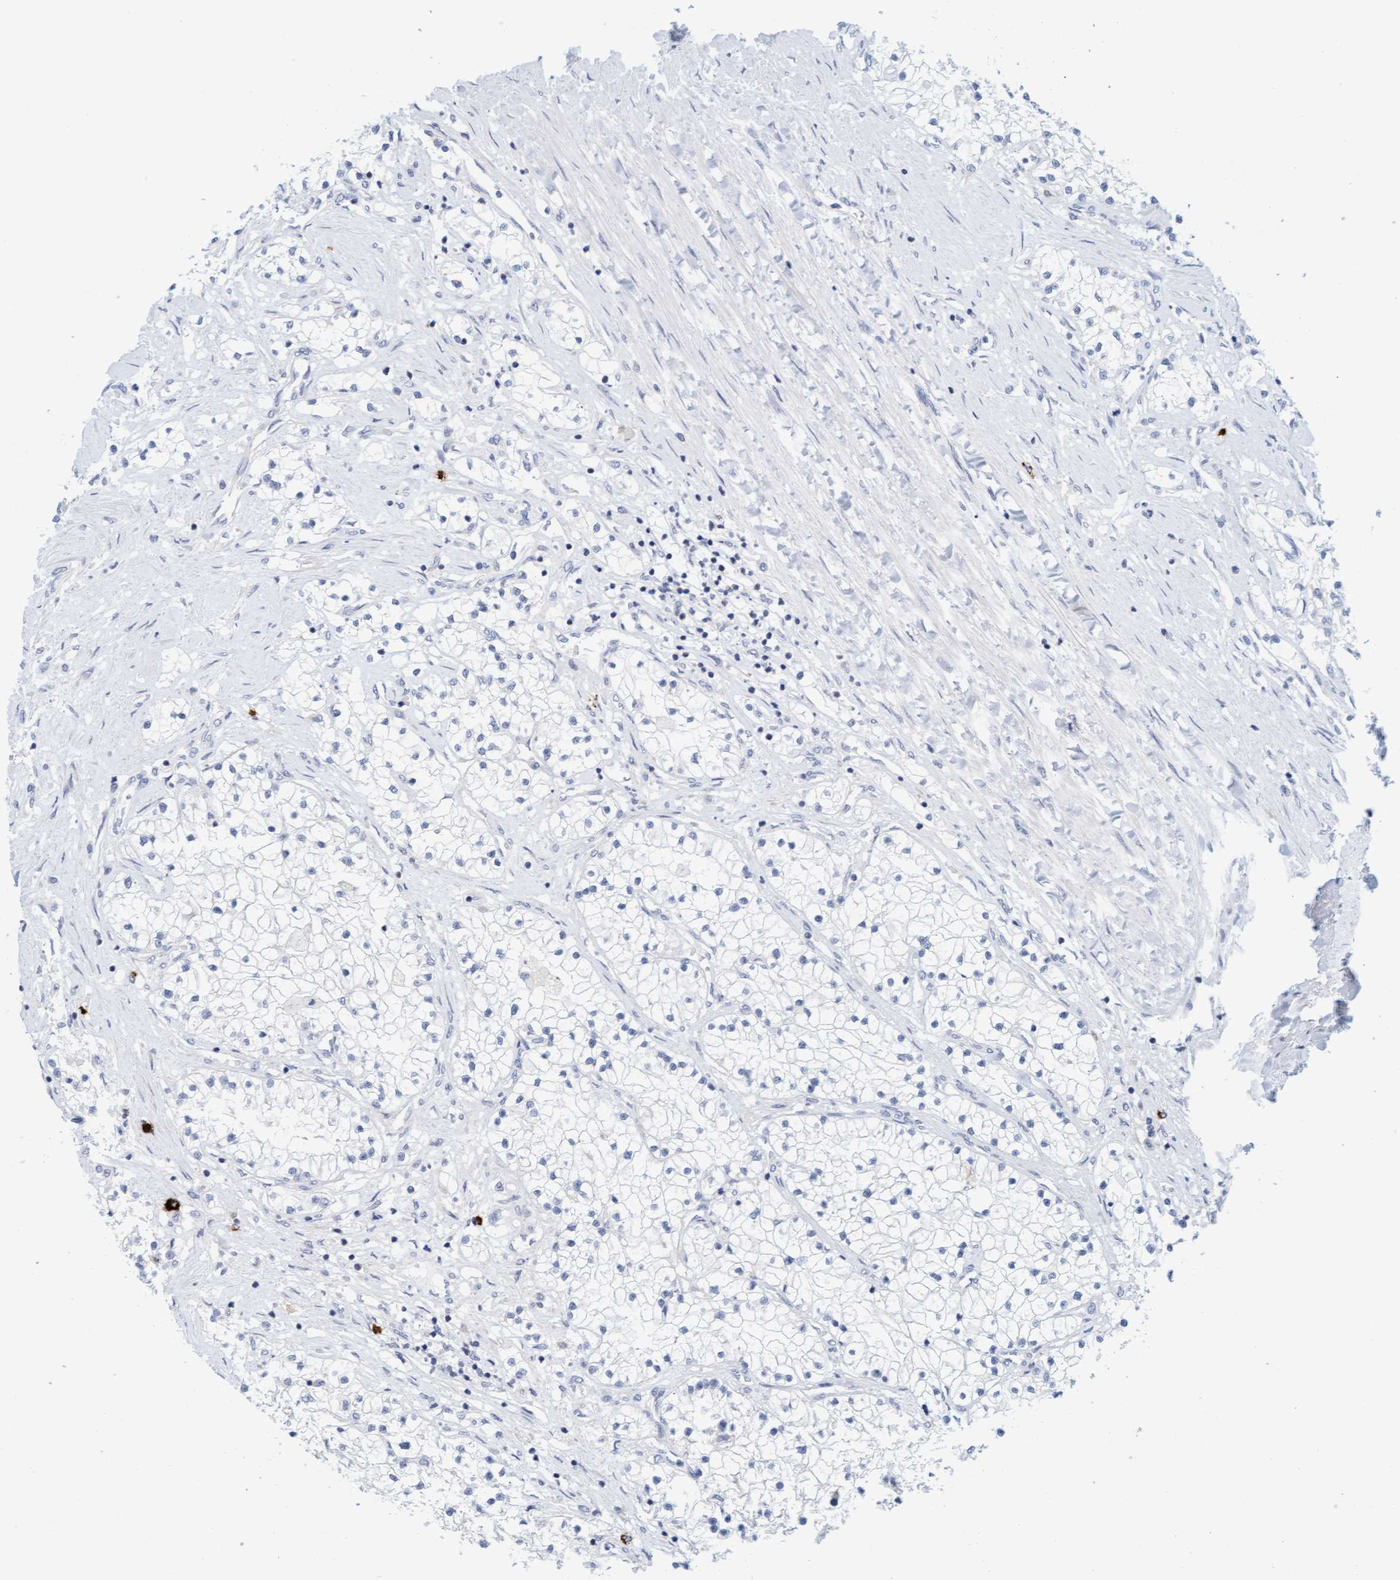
{"staining": {"intensity": "negative", "quantity": "none", "location": "none"}, "tissue": "renal cancer", "cell_type": "Tumor cells", "image_type": "cancer", "snomed": [{"axis": "morphology", "description": "Adenocarcinoma, NOS"}, {"axis": "topography", "description": "Kidney"}], "caption": "An immunohistochemistry (IHC) histopathology image of renal cancer is shown. There is no staining in tumor cells of renal cancer. (Stains: DAB immunohistochemistry (IHC) with hematoxylin counter stain, Microscopy: brightfield microscopy at high magnification).", "gene": "CPA3", "patient": {"sex": "male", "age": 68}}